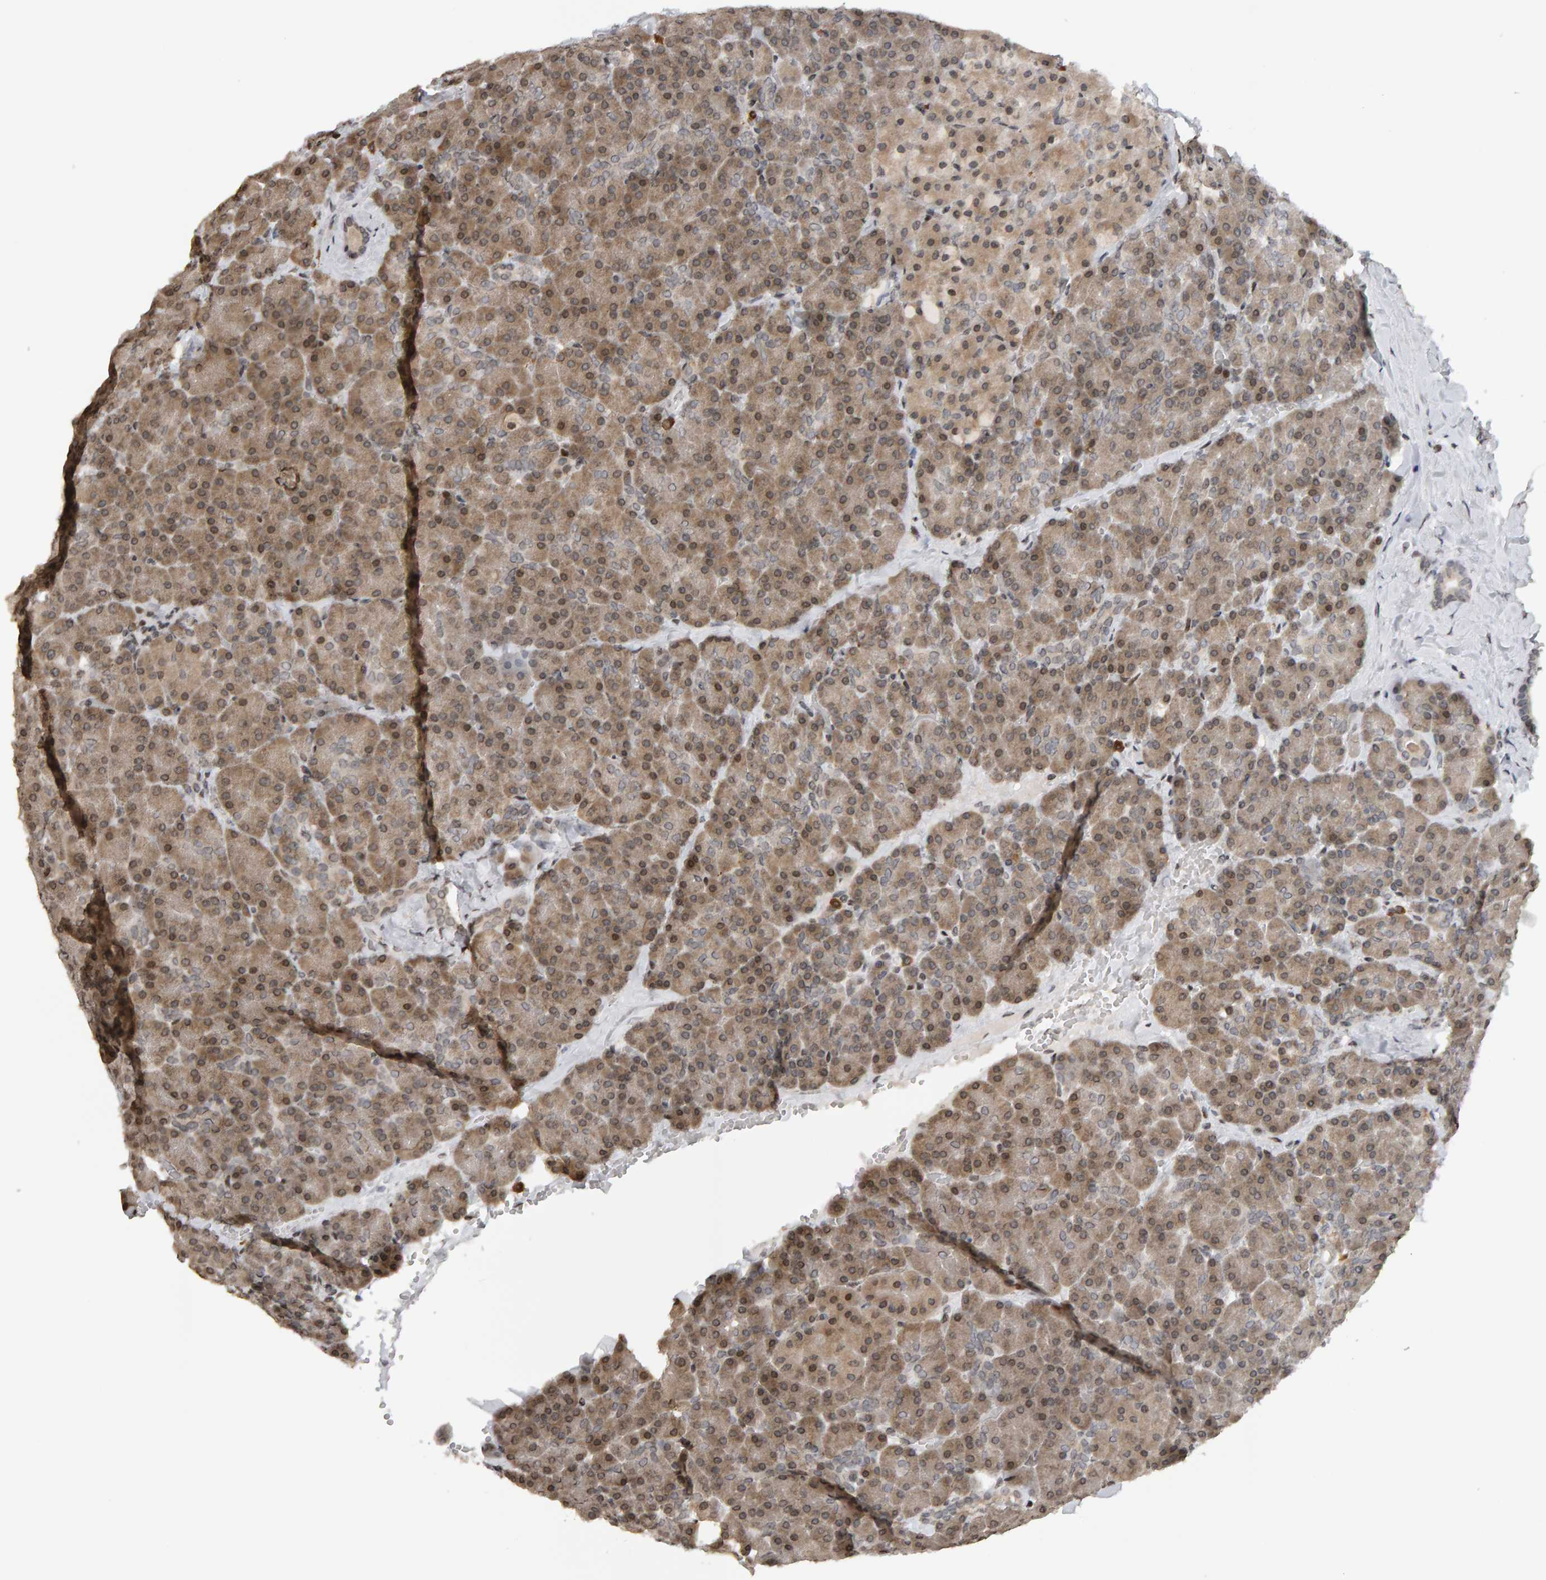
{"staining": {"intensity": "moderate", "quantity": ">75%", "location": "cytoplasmic/membranous,nuclear"}, "tissue": "pancreas", "cell_type": "Exocrine glandular cells", "image_type": "normal", "snomed": [{"axis": "morphology", "description": "Normal tissue, NOS"}, {"axis": "morphology", "description": "Carcinoid, malignant, NOS"}, {"axis": "topography", "description": "Pancreas"}], "caption": "The micrograph reveals a brown stain indicating the presence of a protein in the cytoplasmic/membranous,nuclear of exocrine glandular cells in pancreas. Immunohistochemistry (ihc) stains the protein in brown and the nuclei are stained blue.", "gene": "TRAM1", "patient": {"sex": "female", "age": 35}}